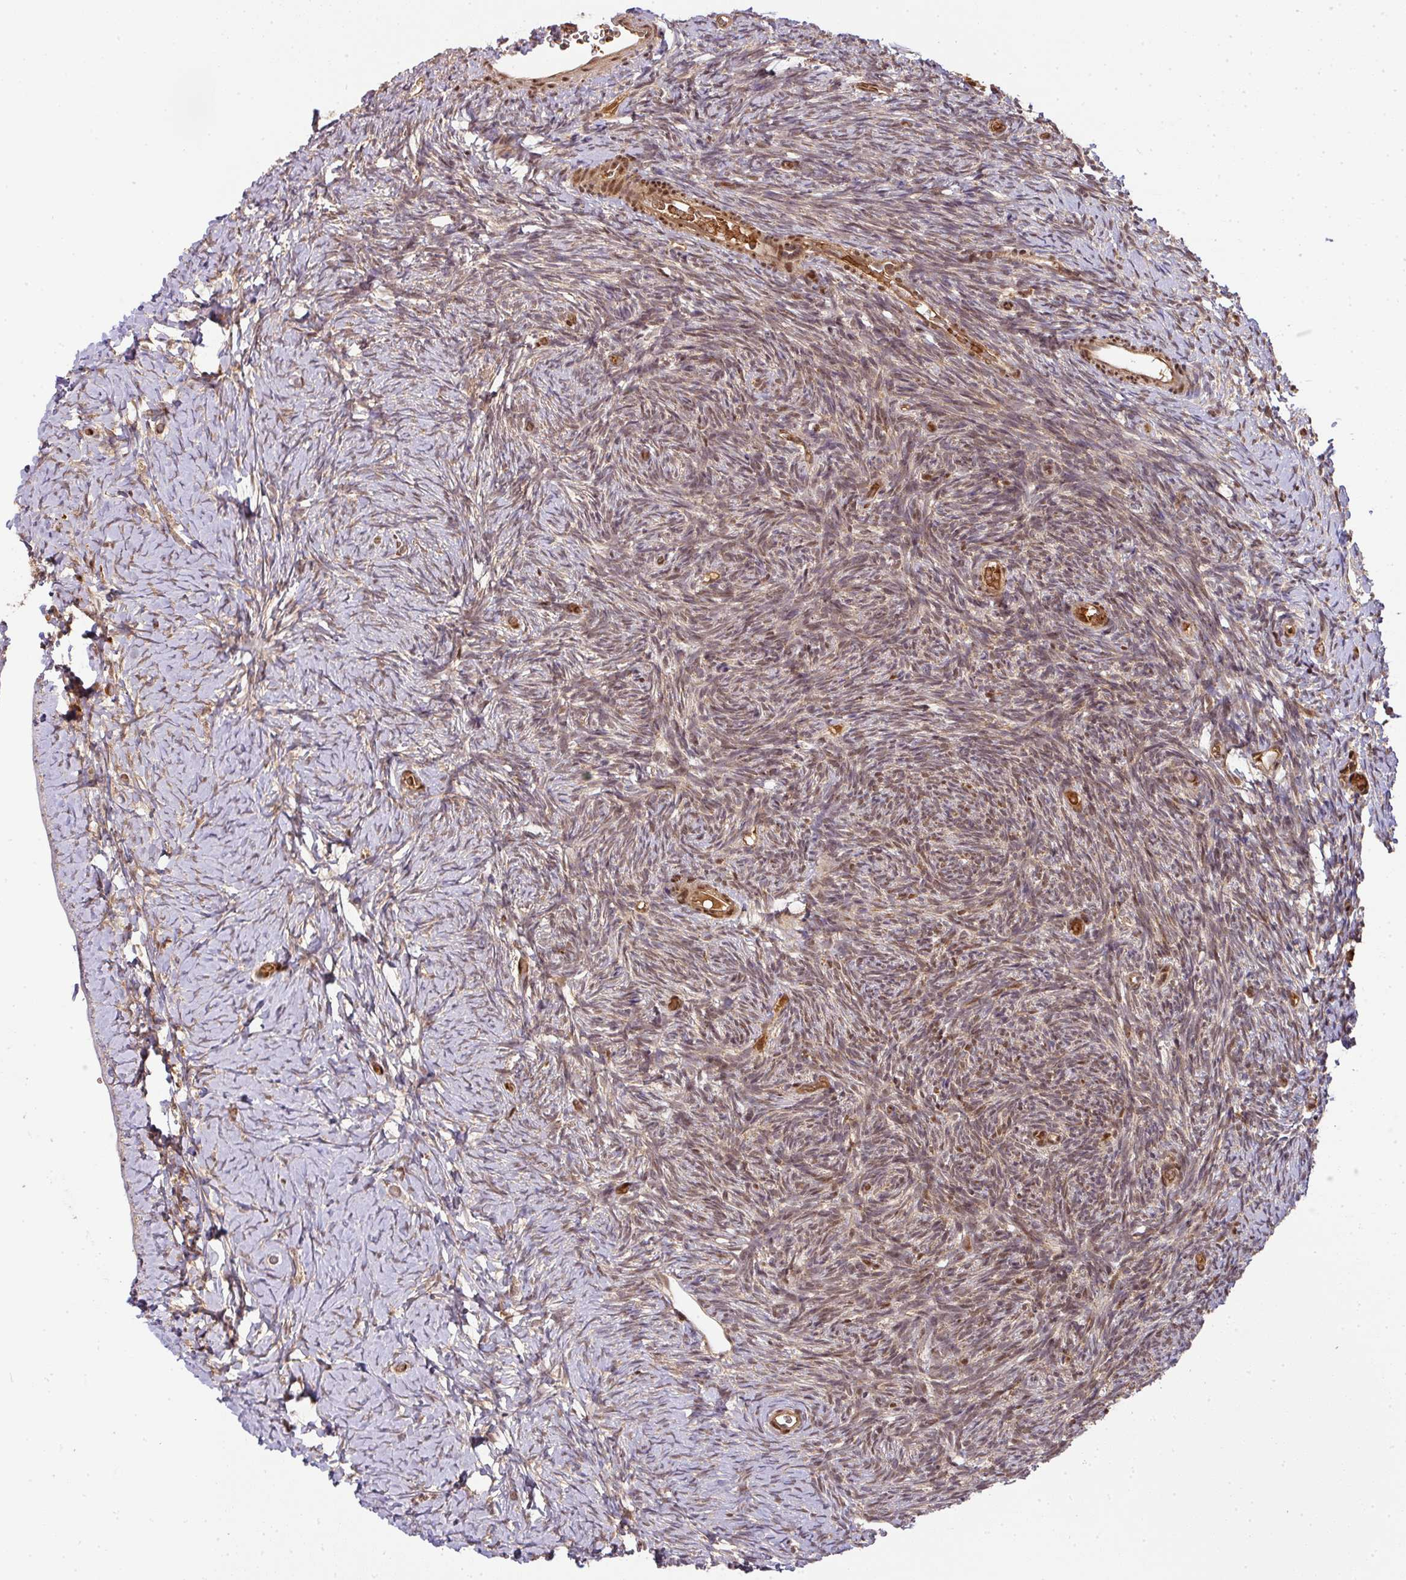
{"staining": {"intensity": "strong", "quantity": ">75%", "location": "cytoplasmic/membranous"}, "tissue": "ovary", "cell_type": "Follicle cells", "image_type": "normal", "snomed": [{"axis": "morphology", "description": "Normal tissue, NOS"}, {"axis": "topography", "description": "Ovary"}], "caption": "High-power microscopy captured an immunohistochemistry (IHC) histopathology image of benign ovary, revealing strong cytoplasmic/membranous expression in approximately >75% of follicle cells. The staining was performed using DAB (3,3'-diaminobenzidine) to visualize the protein expression in brown, while the nuclei were stained in blue with hematoxylin (Magnification: 20x).", "gene": "MALSU1", "patient": {"sex": "female", "age": 39}}